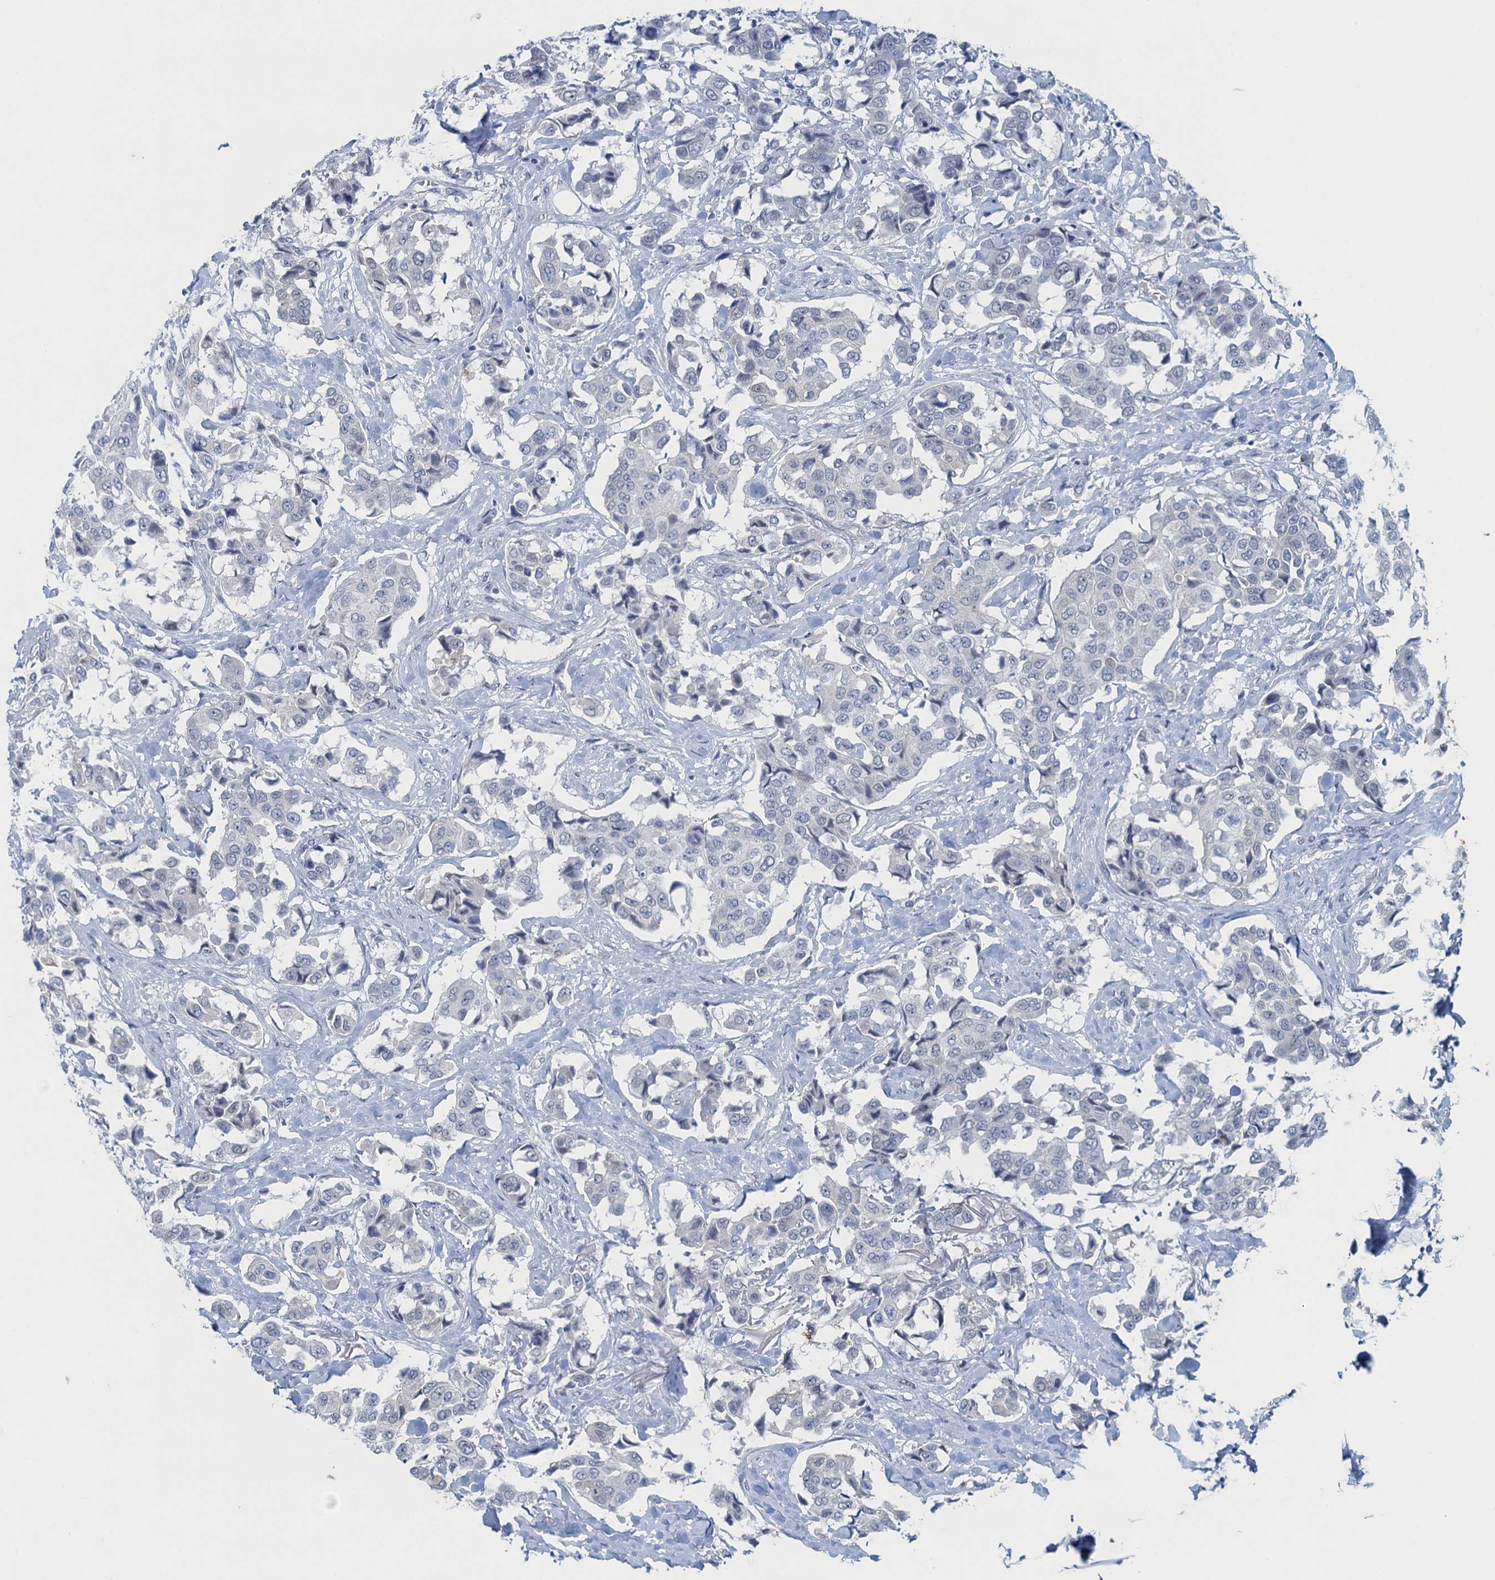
{"staining": {"intensity": "negative", "quantity": "none", "location": "none"}, "tissue": "breast cancer", "cell_type": "Tumor cells", "image_type": "cancer", "snomed": [{"axis": "morphology", "description": "Duct carcinoma"}, {"axis": "topography", "description": "Breast"}], "caption": "High power microscopy micrograph of an immunohistochemistry (IHC) image of invasive ductal carcinoma (breast), revealing no significant staining in tumor cells.", "gene": "ENSG00000131152", "patient": {"sex": "female", "age": 80}}